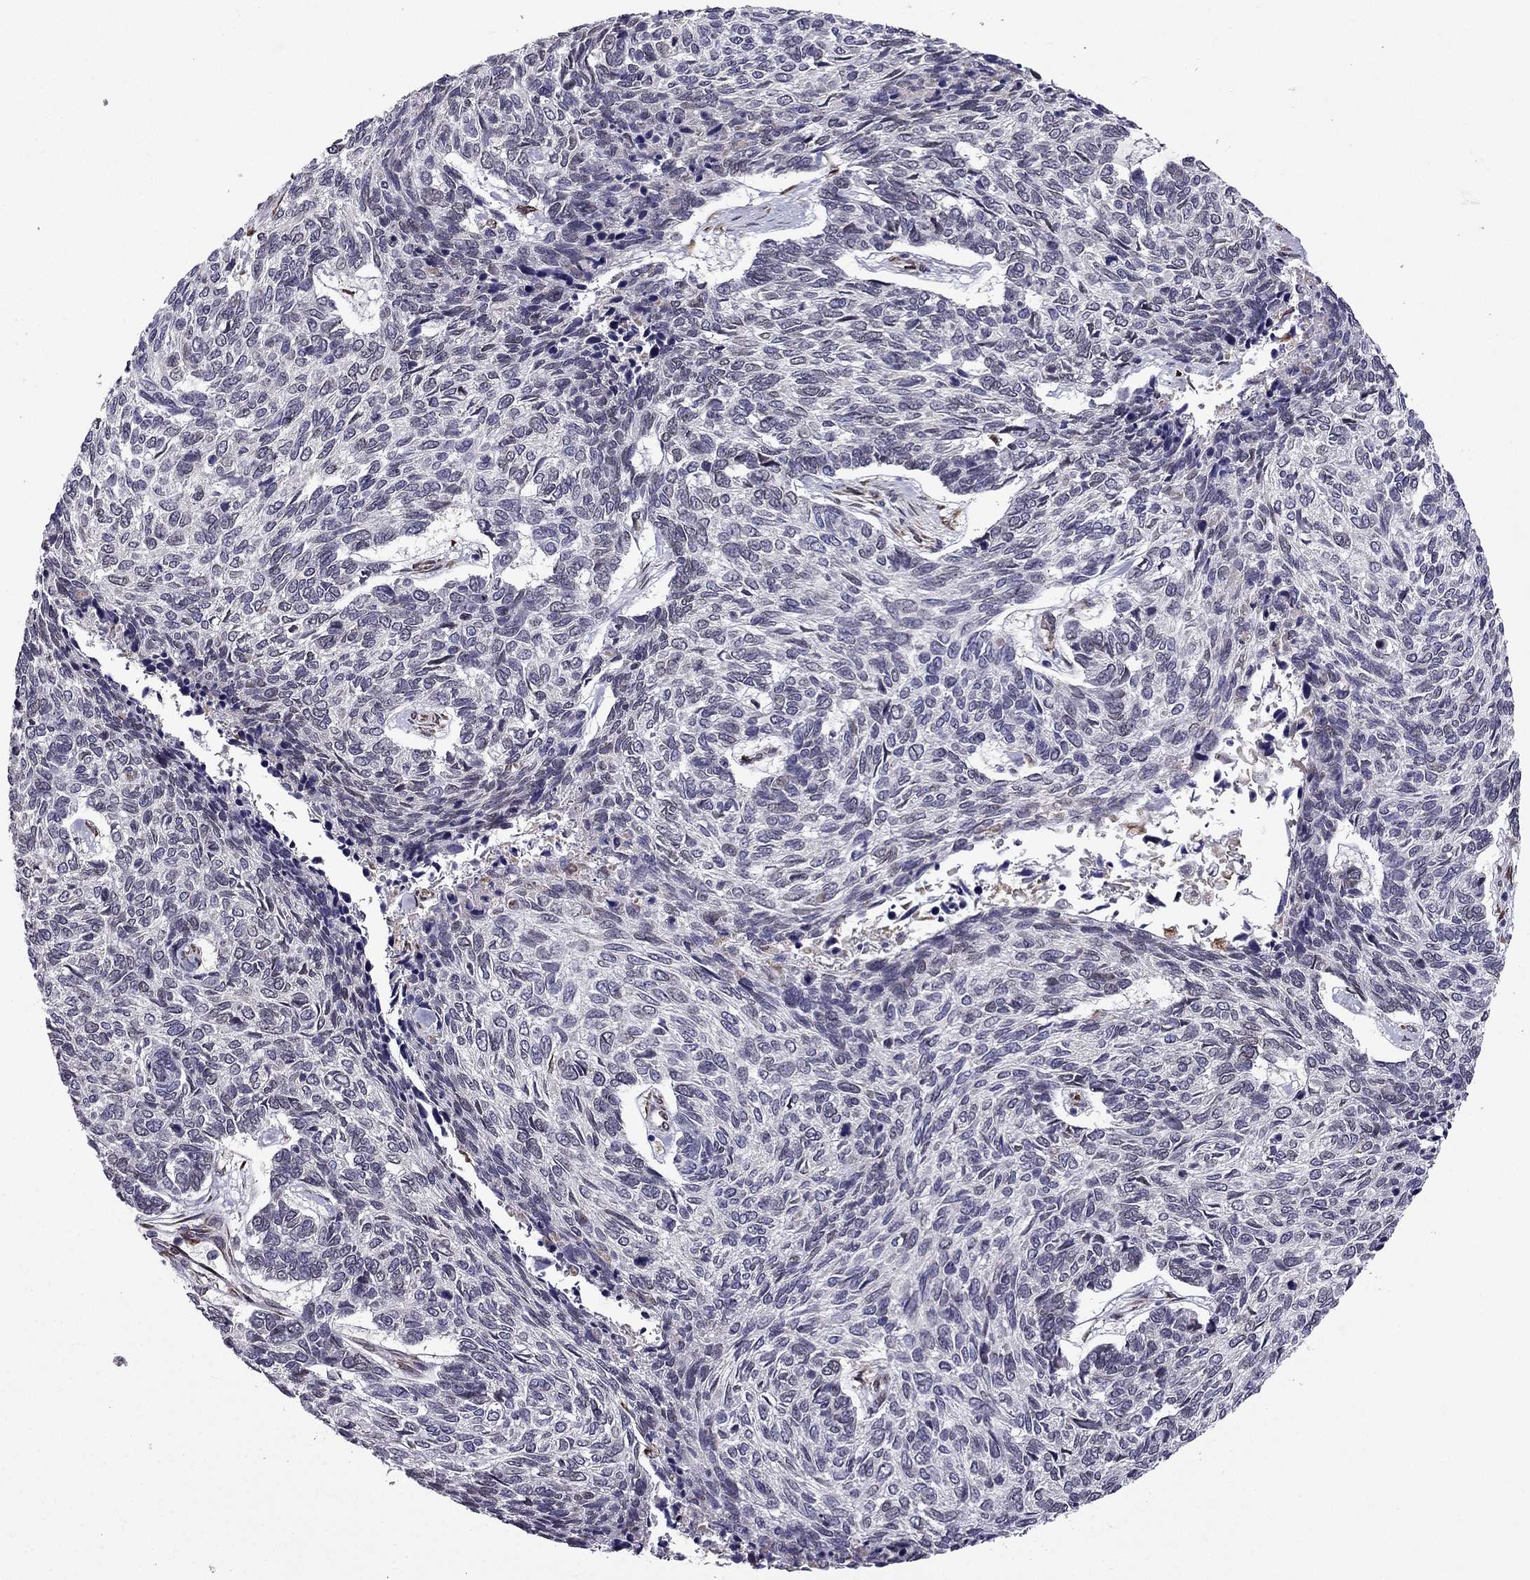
{"staining": {"intensity": "negative", "quantity": "none", "location": "none"}, "tissue": "skin cancer", "cell_type": "Tumor cells", "image_type": "cancer", "snomed": [{"axis": "morphology", "description": "Basal cell carcinoma"}, {"axis": "topography", "description": "Skin"}], "caption": "This is an immunohistochemistry (IHC) image of skin basal cell carcinoma. There is no positivity in tumor cells.", "gene": "IKBIP", "patient": {"sex": "female", "age": 65}}